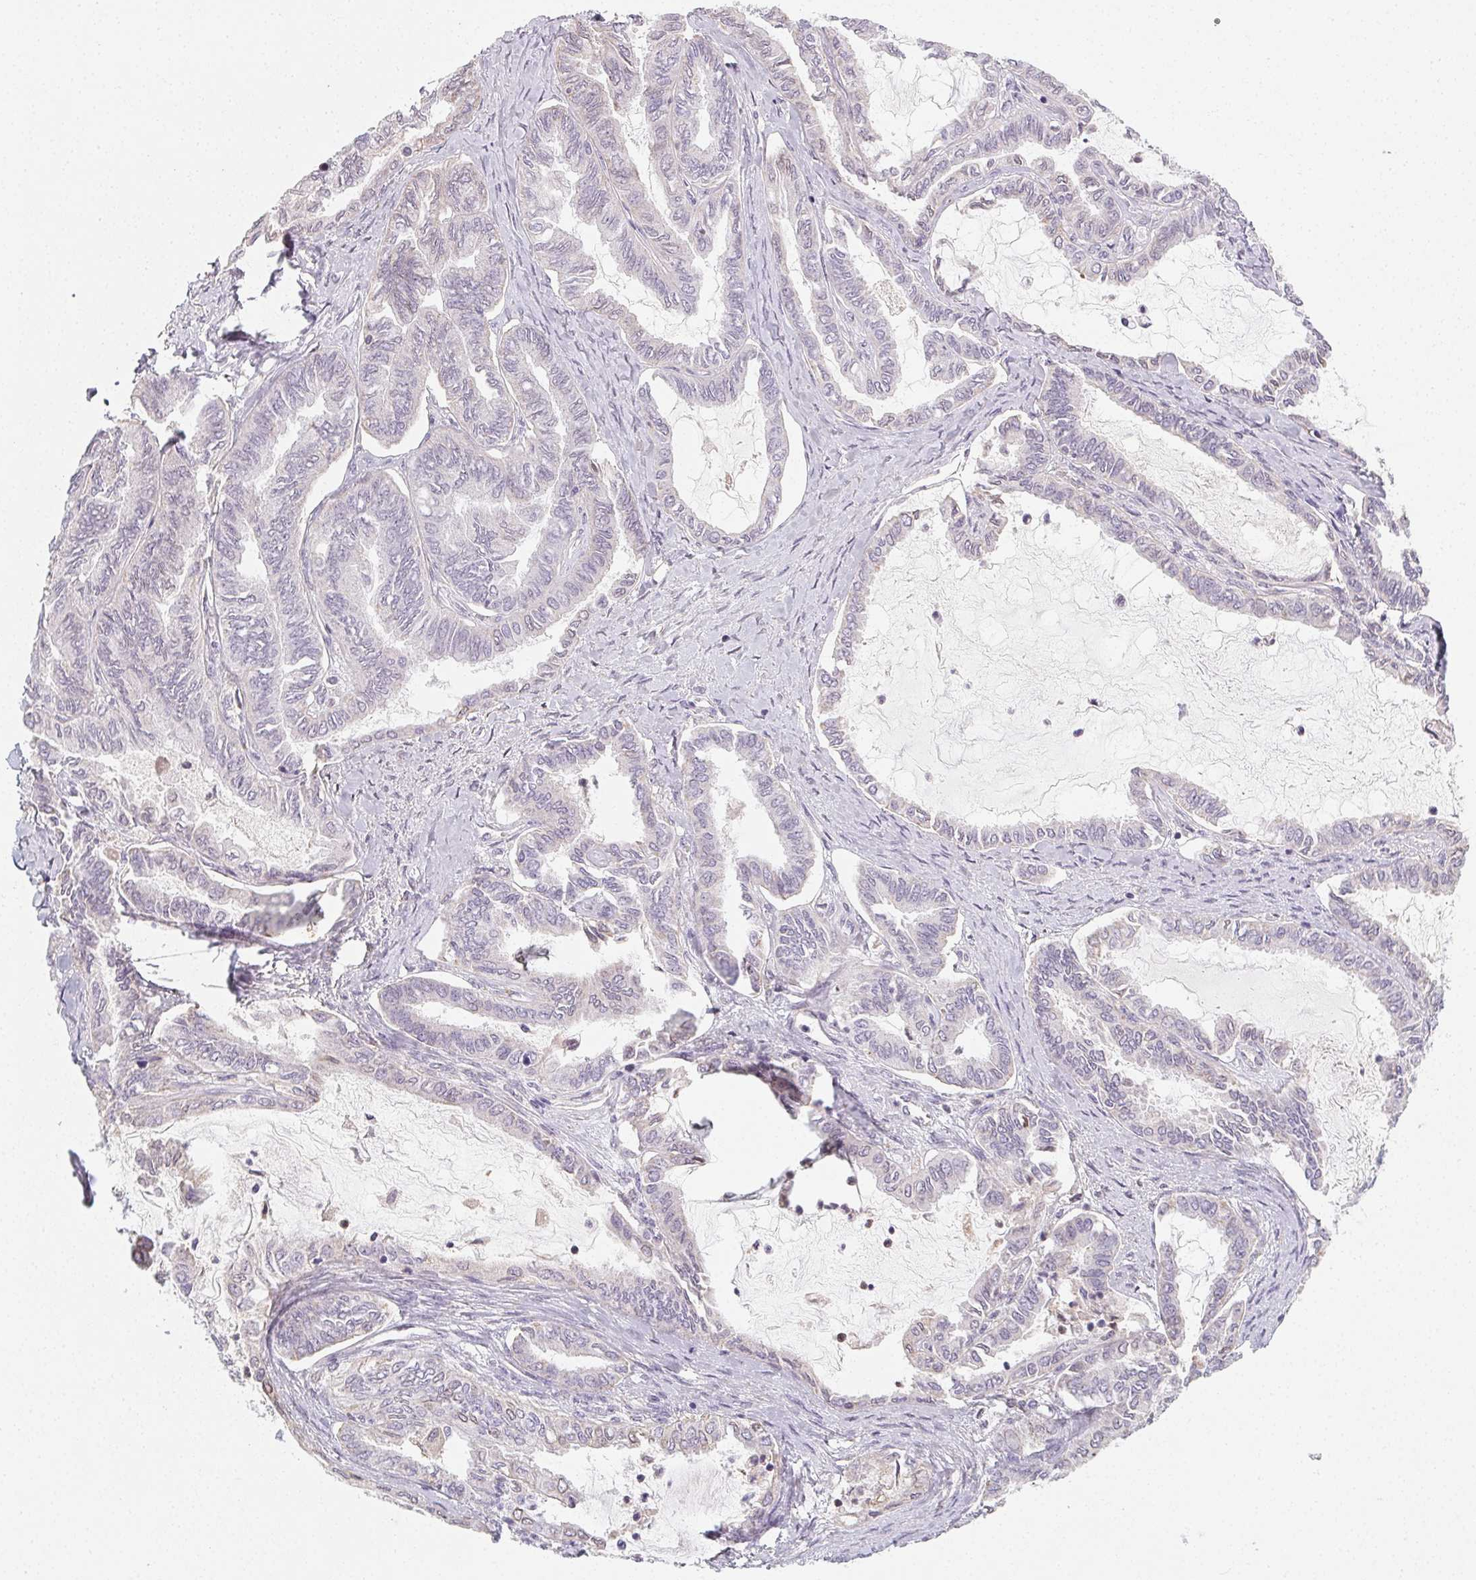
{"staining": {"intensity": "negative", "quantity": "none", "location": "none"}, "tissue": "ovarian cancer", "cell_type": "Tumor cells", "image_type": "cancer", "snomed": [{"axis": "morphology", "description": "Carcinoma, endometroid"}, {"axis": "topography", "description": "Ovary"}], "caption": "Tumor cells are negative for brown protein staining in ovarian endometroid carcinoma. (Brightfield microscopy of DAB (3,3'-diaminobenzidine) immunohistochemistry at high magnification).", "gene": "LRRC23", "patient": {"sex": "female", "age": 70}}